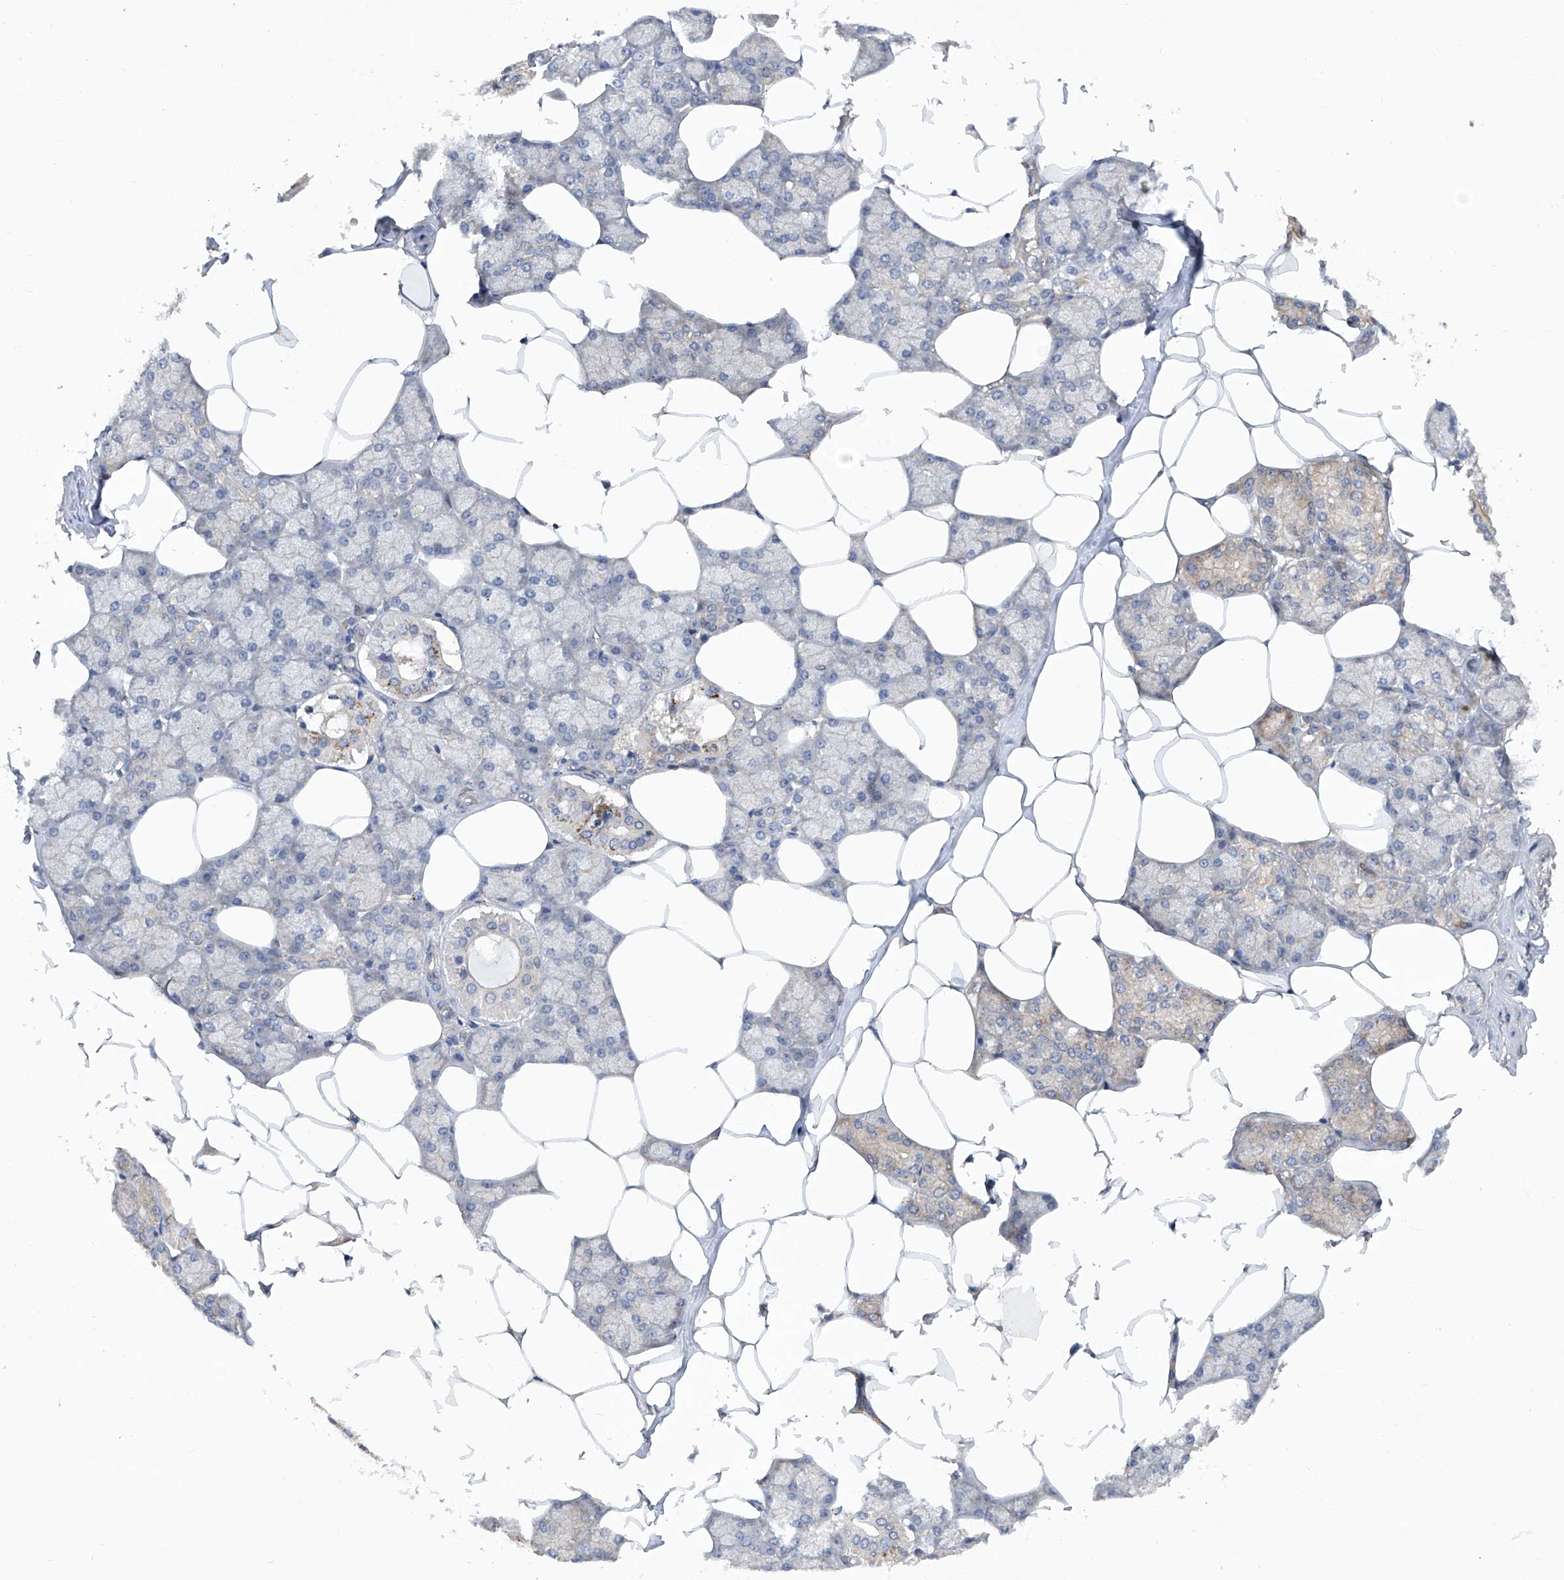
{"staining": {"intensity": "moderate", "quantity": "25%-75%", "location": "cytoplasmic/membranous"}, "tissue": "salivary gland", "cell_type": "Glandular cells", "image_type": "normal", "snomed": [{"axis": "morphology", "description": "Normal tissue, NOS"}, {"axis": "topography", "description": "Salivary gland"}], "caption": "Immunohistochemical staining of normal salivary gland shows 25%-75% levels of moderate cytoplasmic/membranous protein expression in about 25%-75% of glandular cells.", "gene": "CISH", "patient": {"sex": "male", "age": 62}}